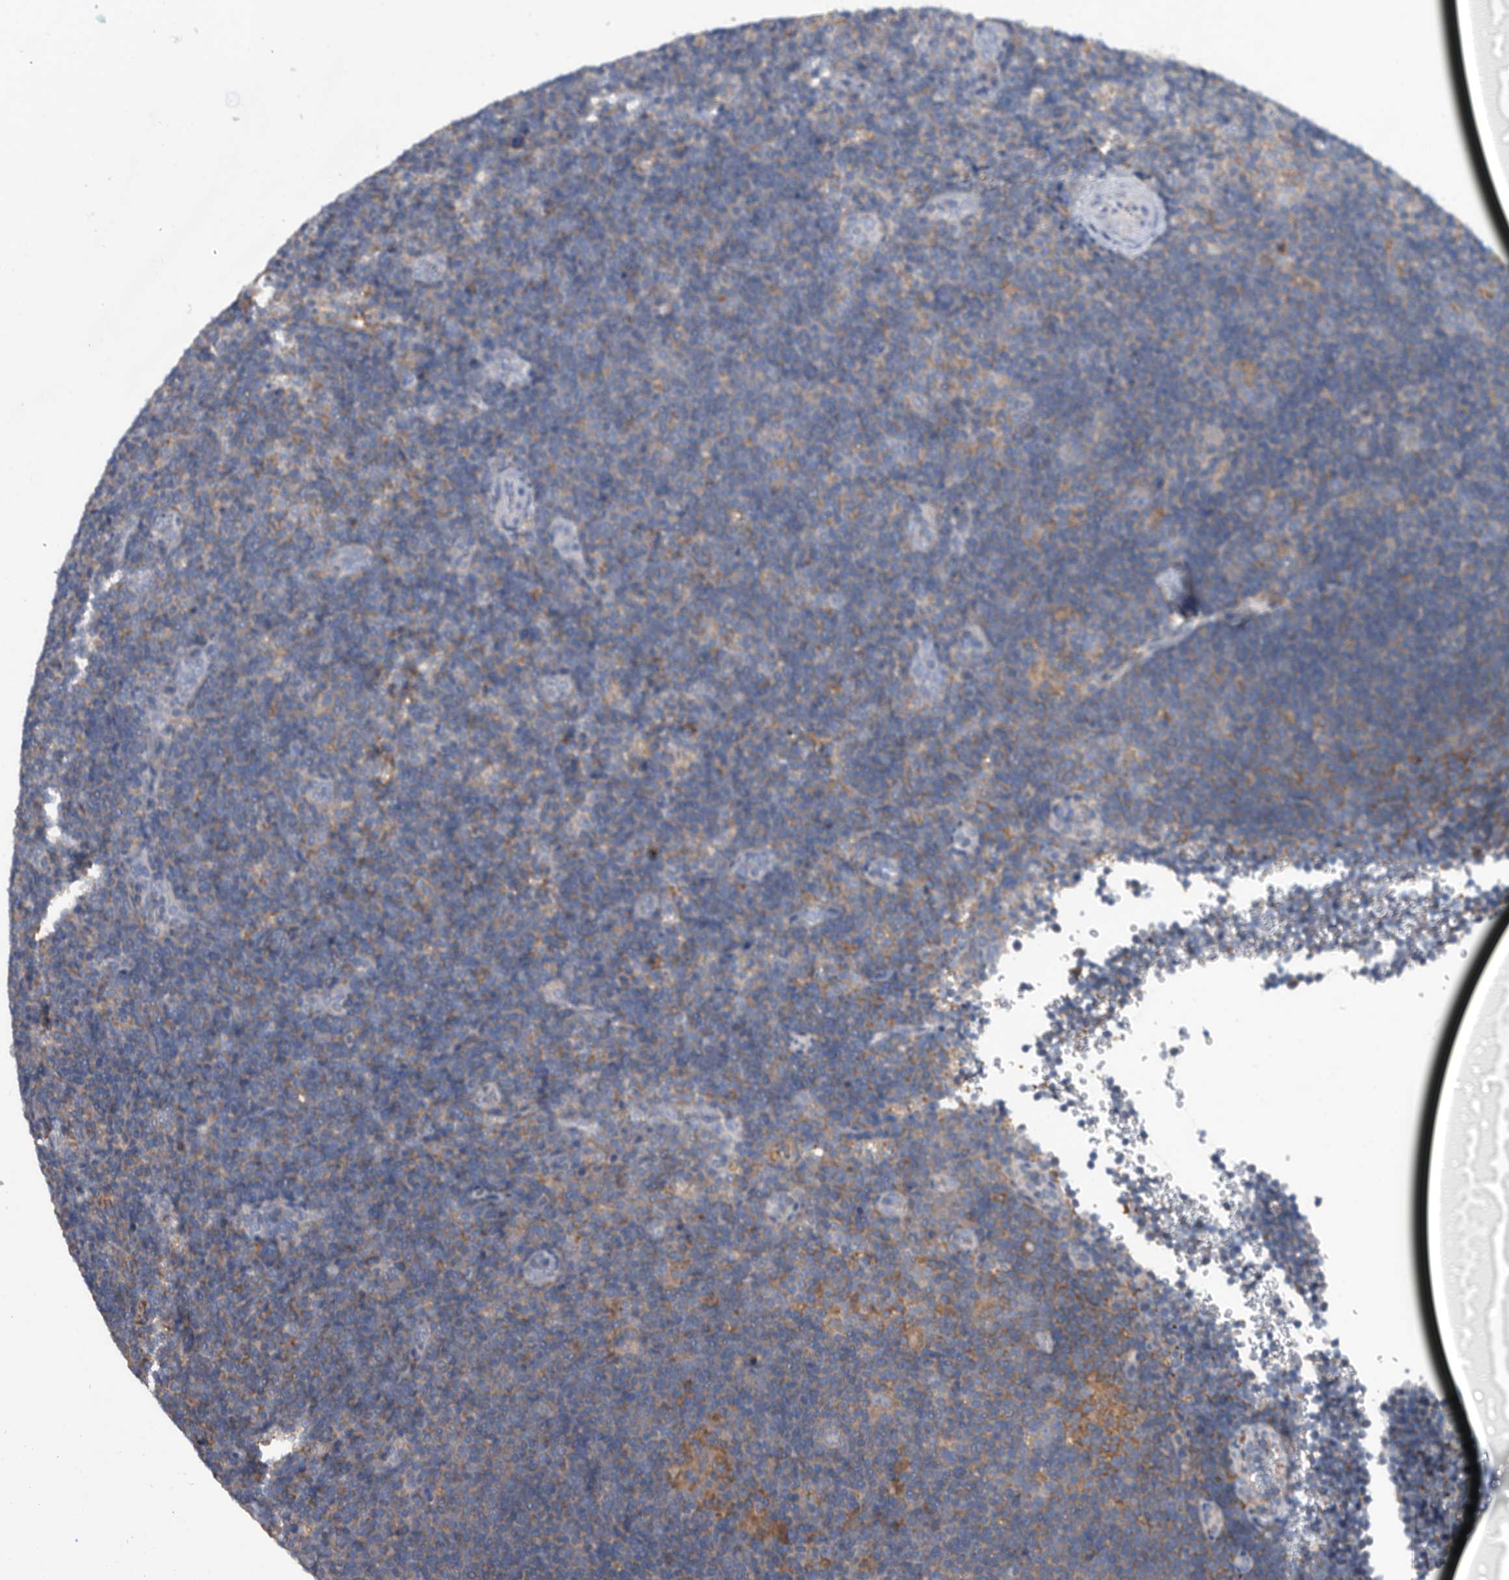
{"staining": {"intensity": "negative", "quantity": "none", "location": "none"}, "tissue": "lymphoma", "cell_type": "Tumor cells", "image_type": "cancer", "snomed": [{"axis": "morphology", "description": "Hodgkin's disease, NOS"}, {"axis": "topography", "description": "Lymph node"}], "caption": "This is an immunohistochemistry histopathology image of human Hodgkin's disease. There is no positivity in tumor cells.", "gene": "NRBP1", "patient": {"sex": "female", "age": 57}}